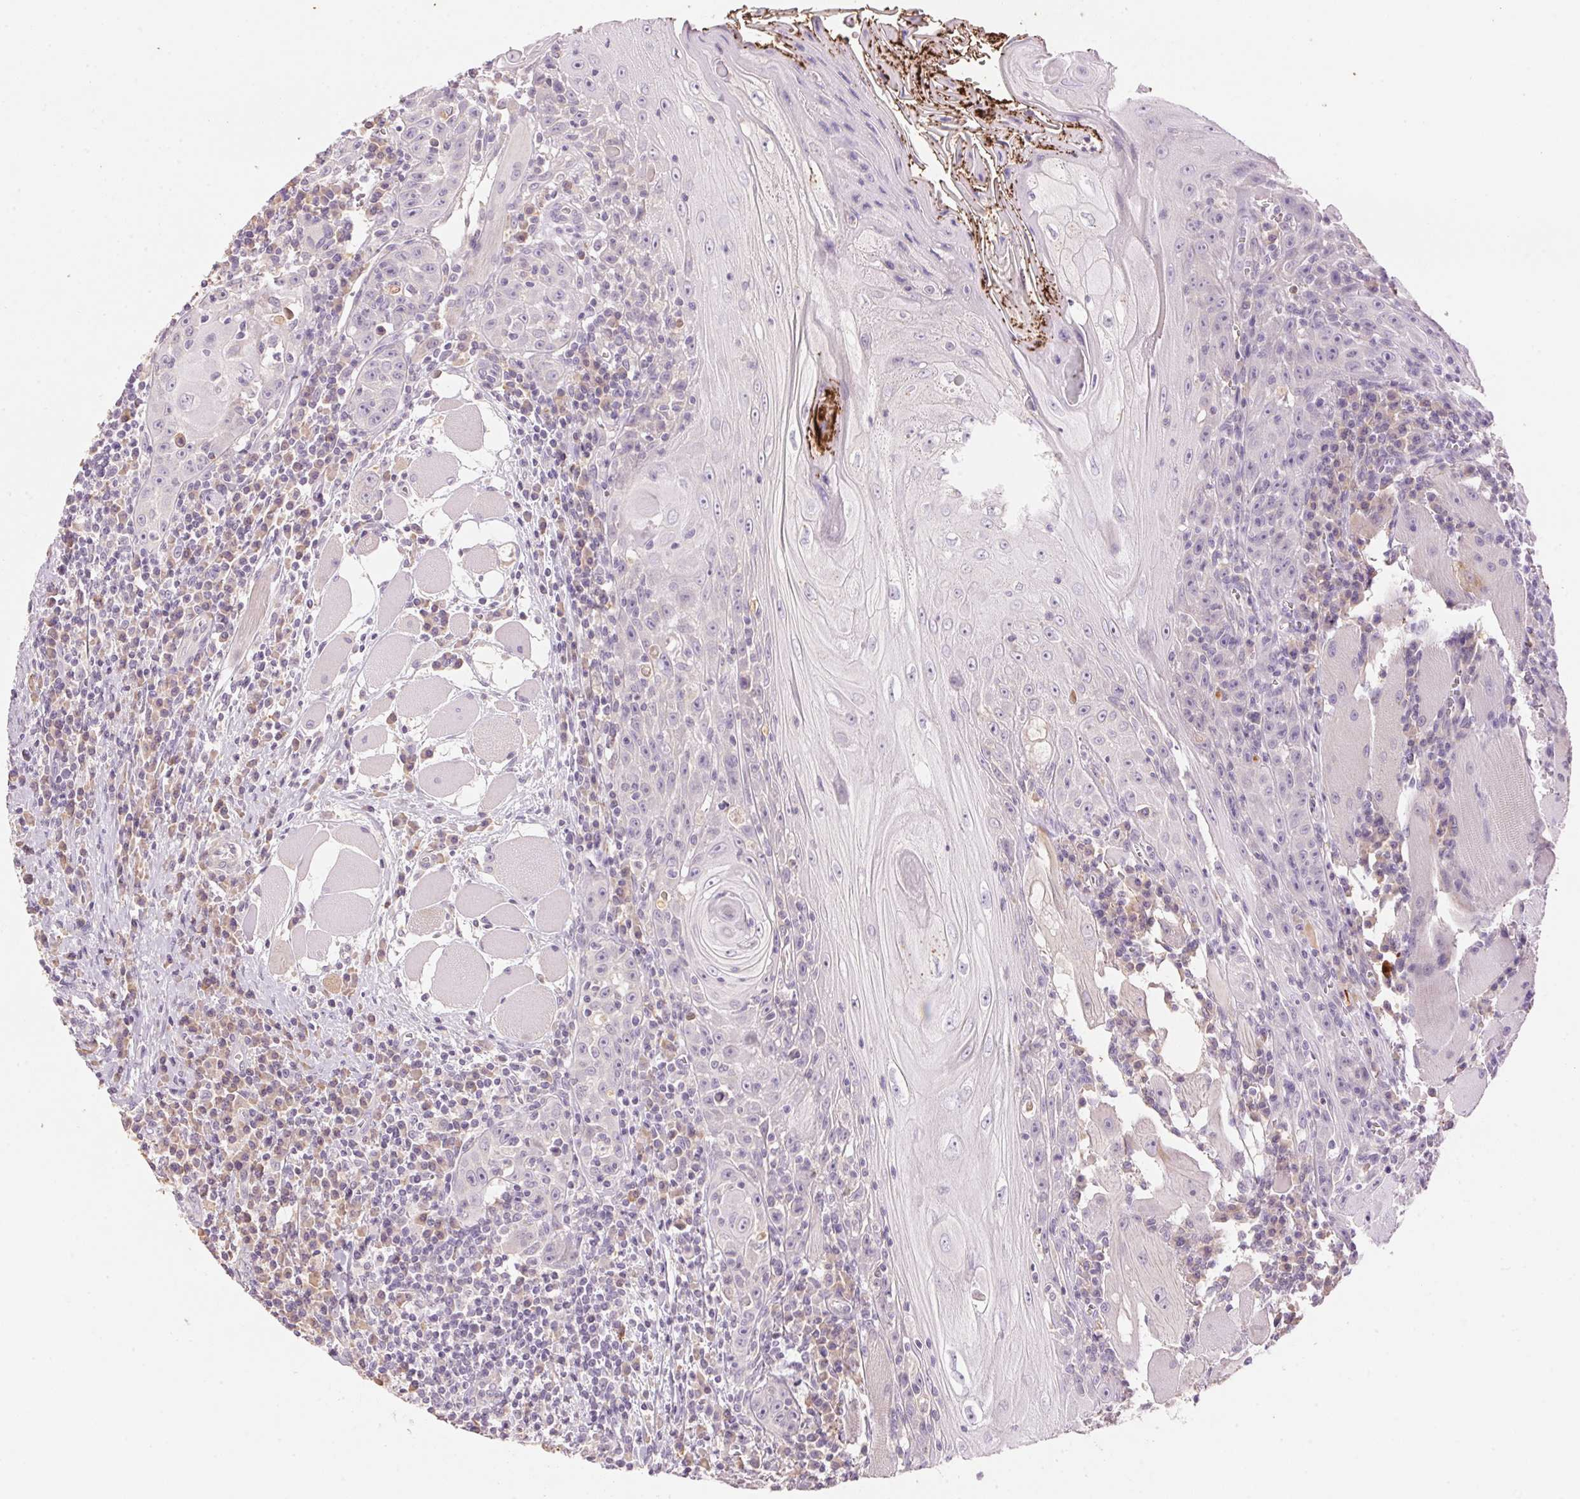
{"staining": {"intensity": "negative", "quantity": "none", "location": "none"}, "tissue": "head and neck cancer", "cell_type": "Tumor cells", "image_type": "cancer", "snomed": [{"axis": "morphology", "description": "Normal tissue, NOS"}, {"axis": "morphology", "description": "Squamous cell carcinoma, NOS"}, {"axis": "topography", "description": "Oral tissue"}, {"axis": "topography", "description": "Head-Neck"}], "caption": "Photomicrograph shows no significant protein positivity in tumor cells of squamous cell carcinoma (head and neck).", "gene": "LYZL6", "patient": {"sex": "male", "age": 52}}